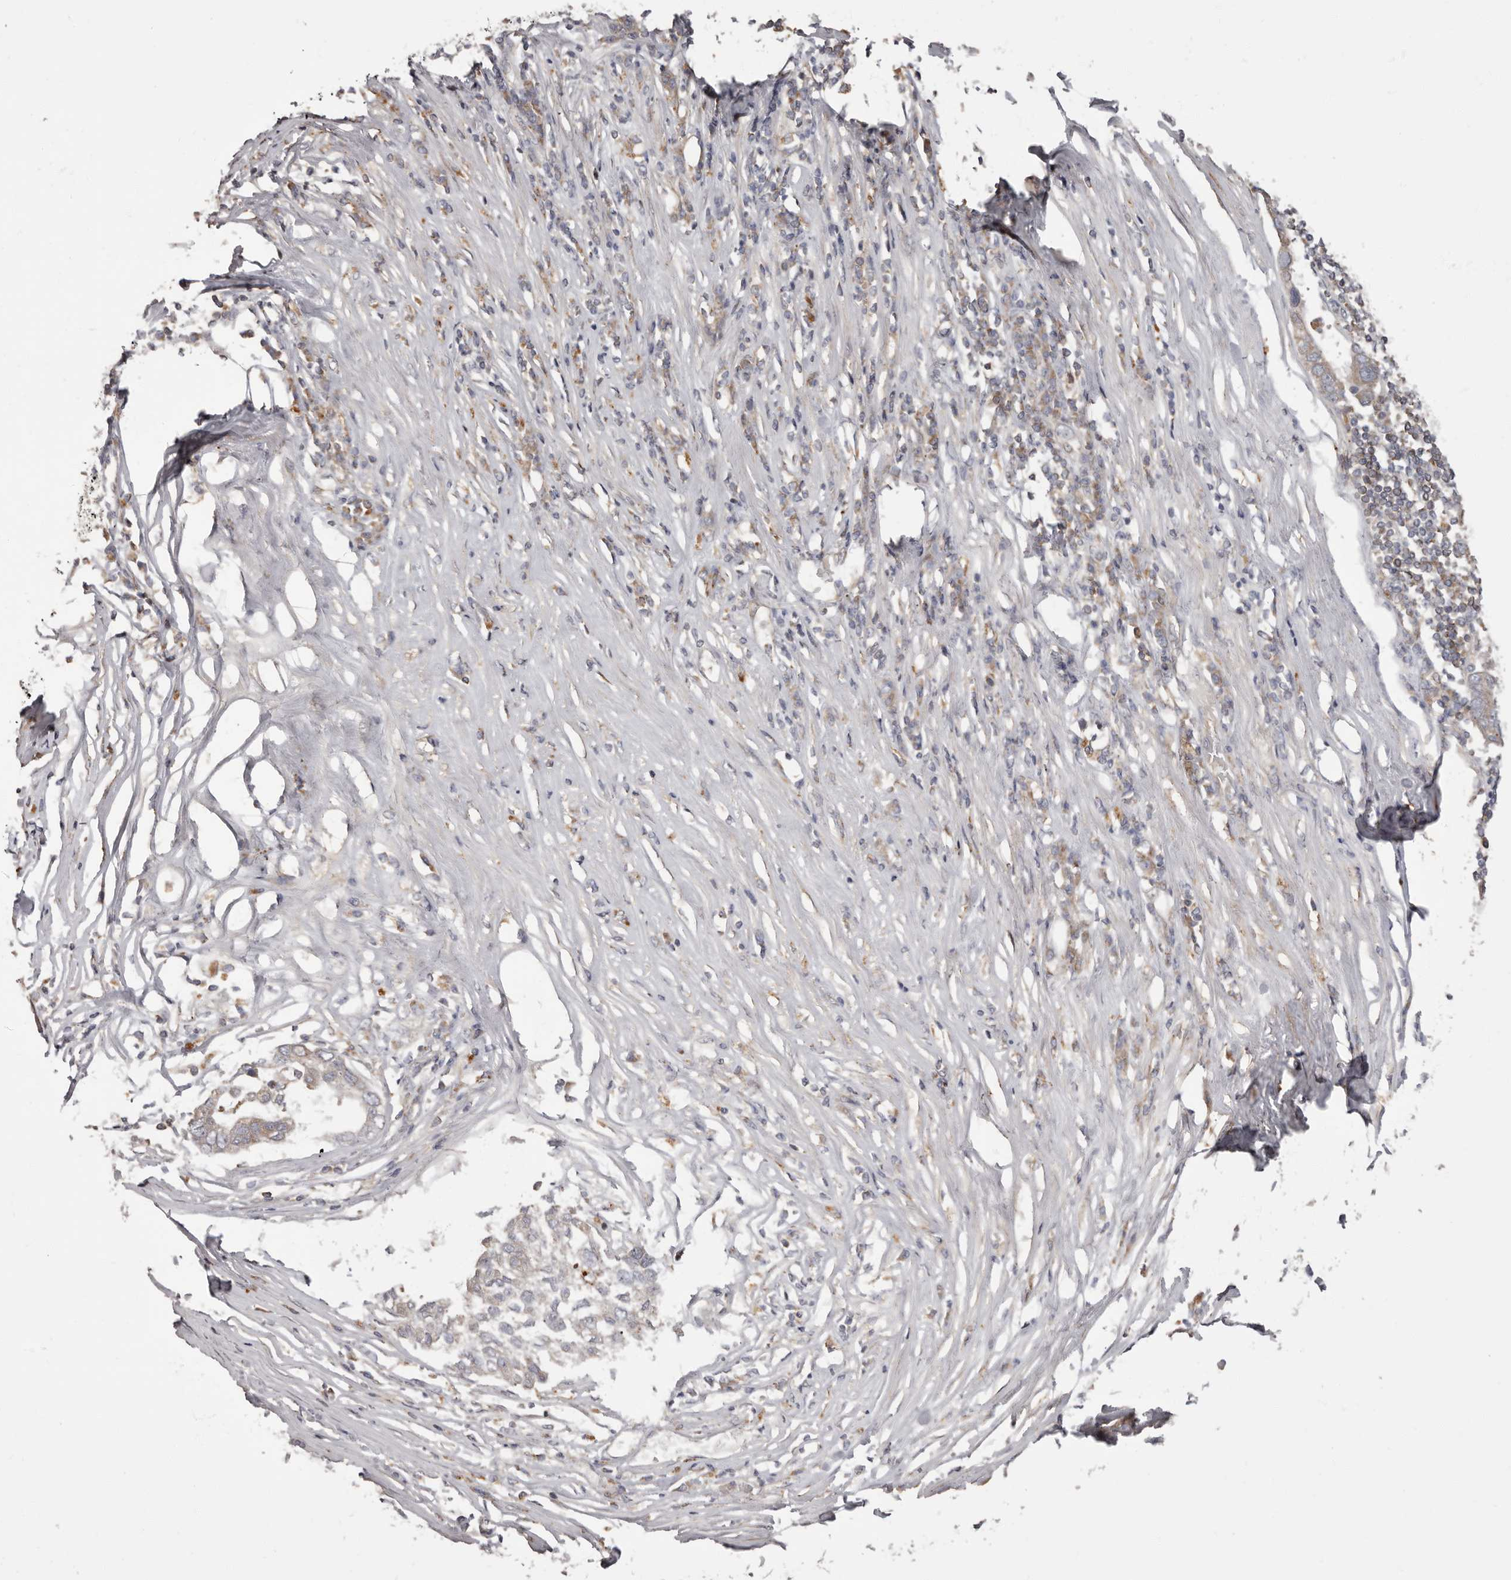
{"staining": {"intensity": "weak", "quantity": "25%-75%", "location": "cytoplasmic/membranous"}, "tissue": "pancreatic cancer", "cell_type": "Tumor cells", "image_type": "cancer", "snomed": [{"axis": "morphology", "description": "Adenocarcinoma, NOS"}, {"axis": "topography", "description": "Pancreas"}], "caption": "Weak cytoplasmic/membranous expression is appreciated in about 25%-75% of tumor cells in adenocarcinoma (pancreatic).", "gene": "ADCY2", "patient": {"sex": "female", "age": 61}}